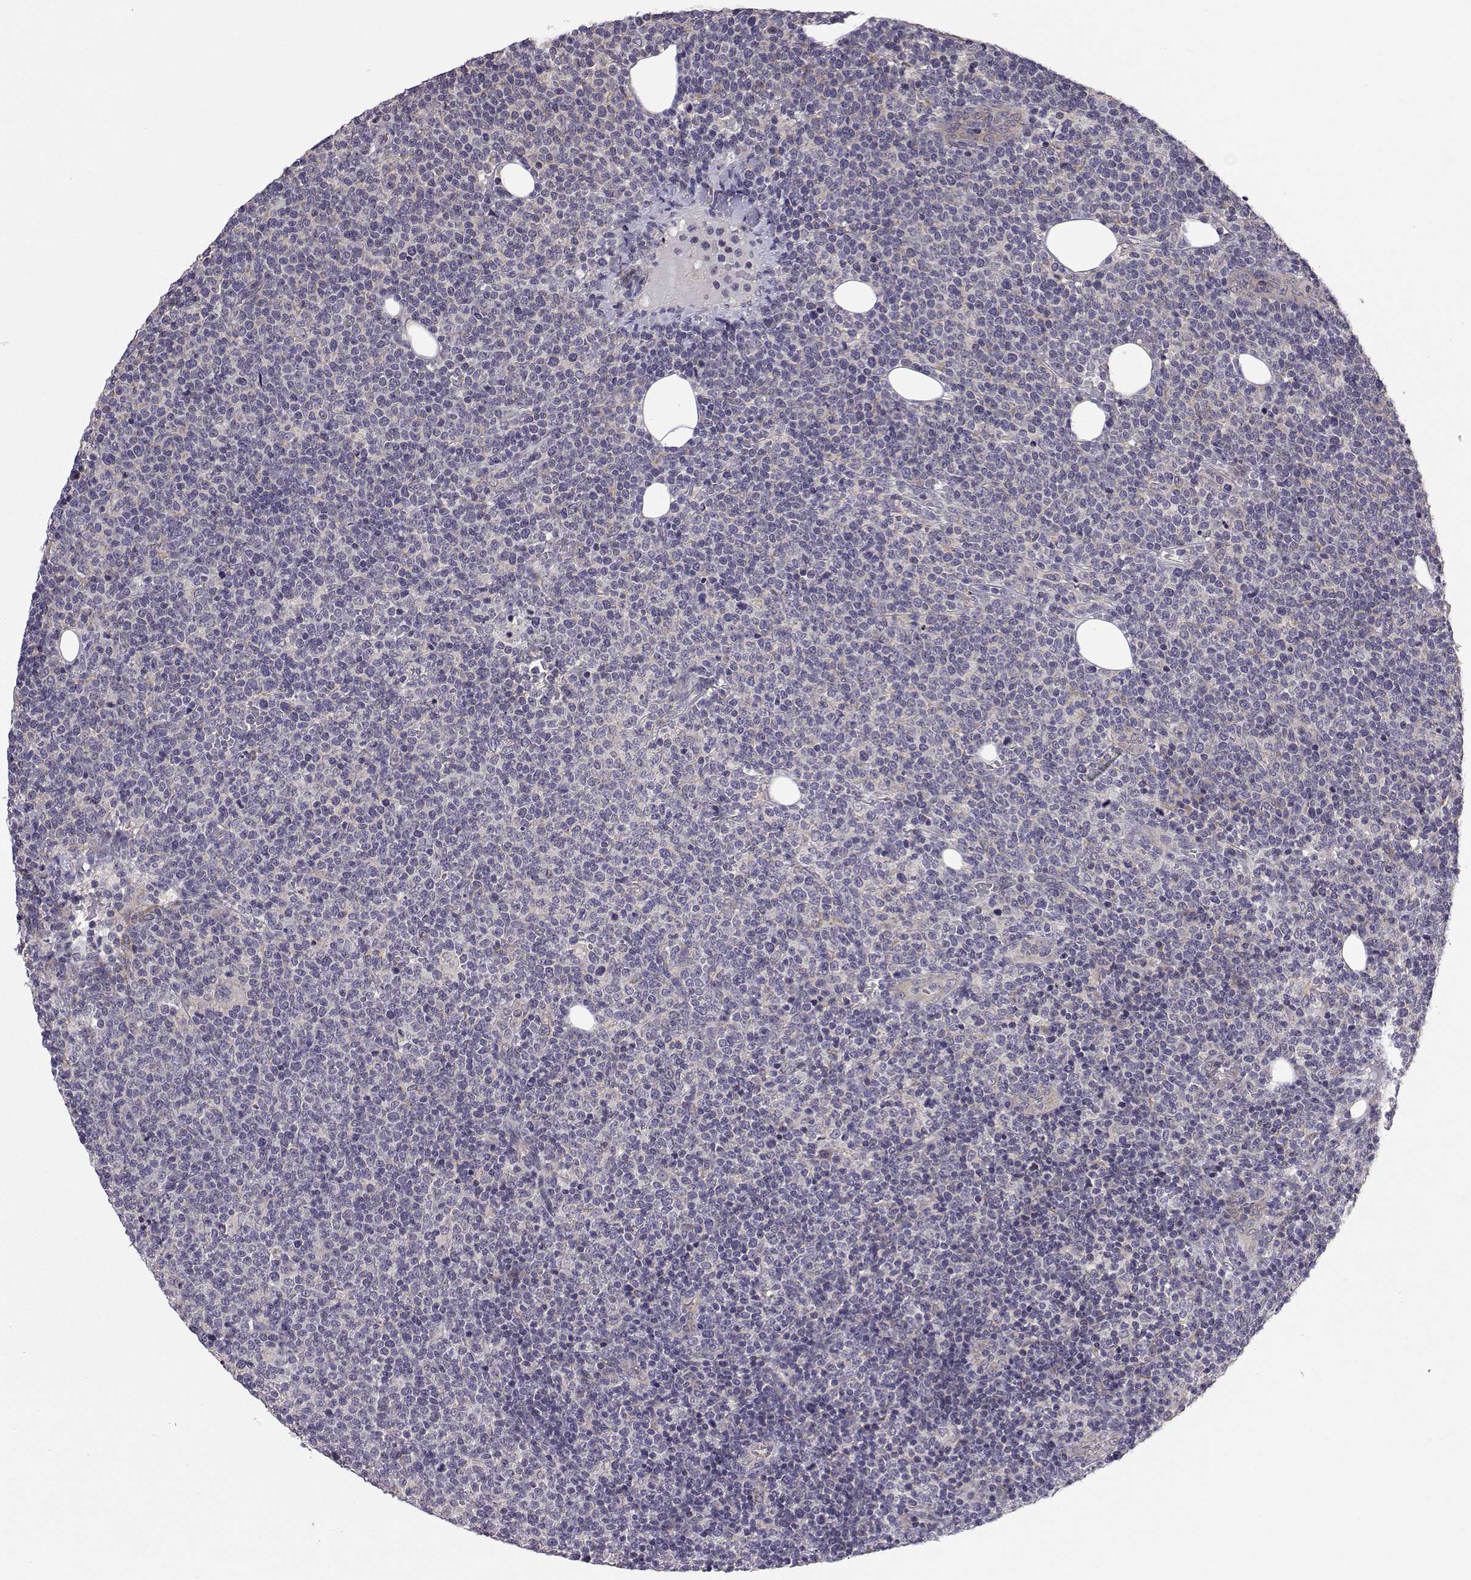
{"staining": {"intensity": "negative", "quantity": "none", "location": "none"}, "tissue": "lymphoma", "cell_type": "Tumor cells", "image_type": "cancer", "snomed": [{"axis": "morphology", "description": "Malignant lymphoma, non-Hodgkin's type, High grade"}, {"axis": "topography", "description": "Lymph node"}], "caption": "This is an IHC image of lymphoma. There is no staining in tumor cells.", "gene": "PEX5L", "patient": {"sex": "male", "age": 61}}